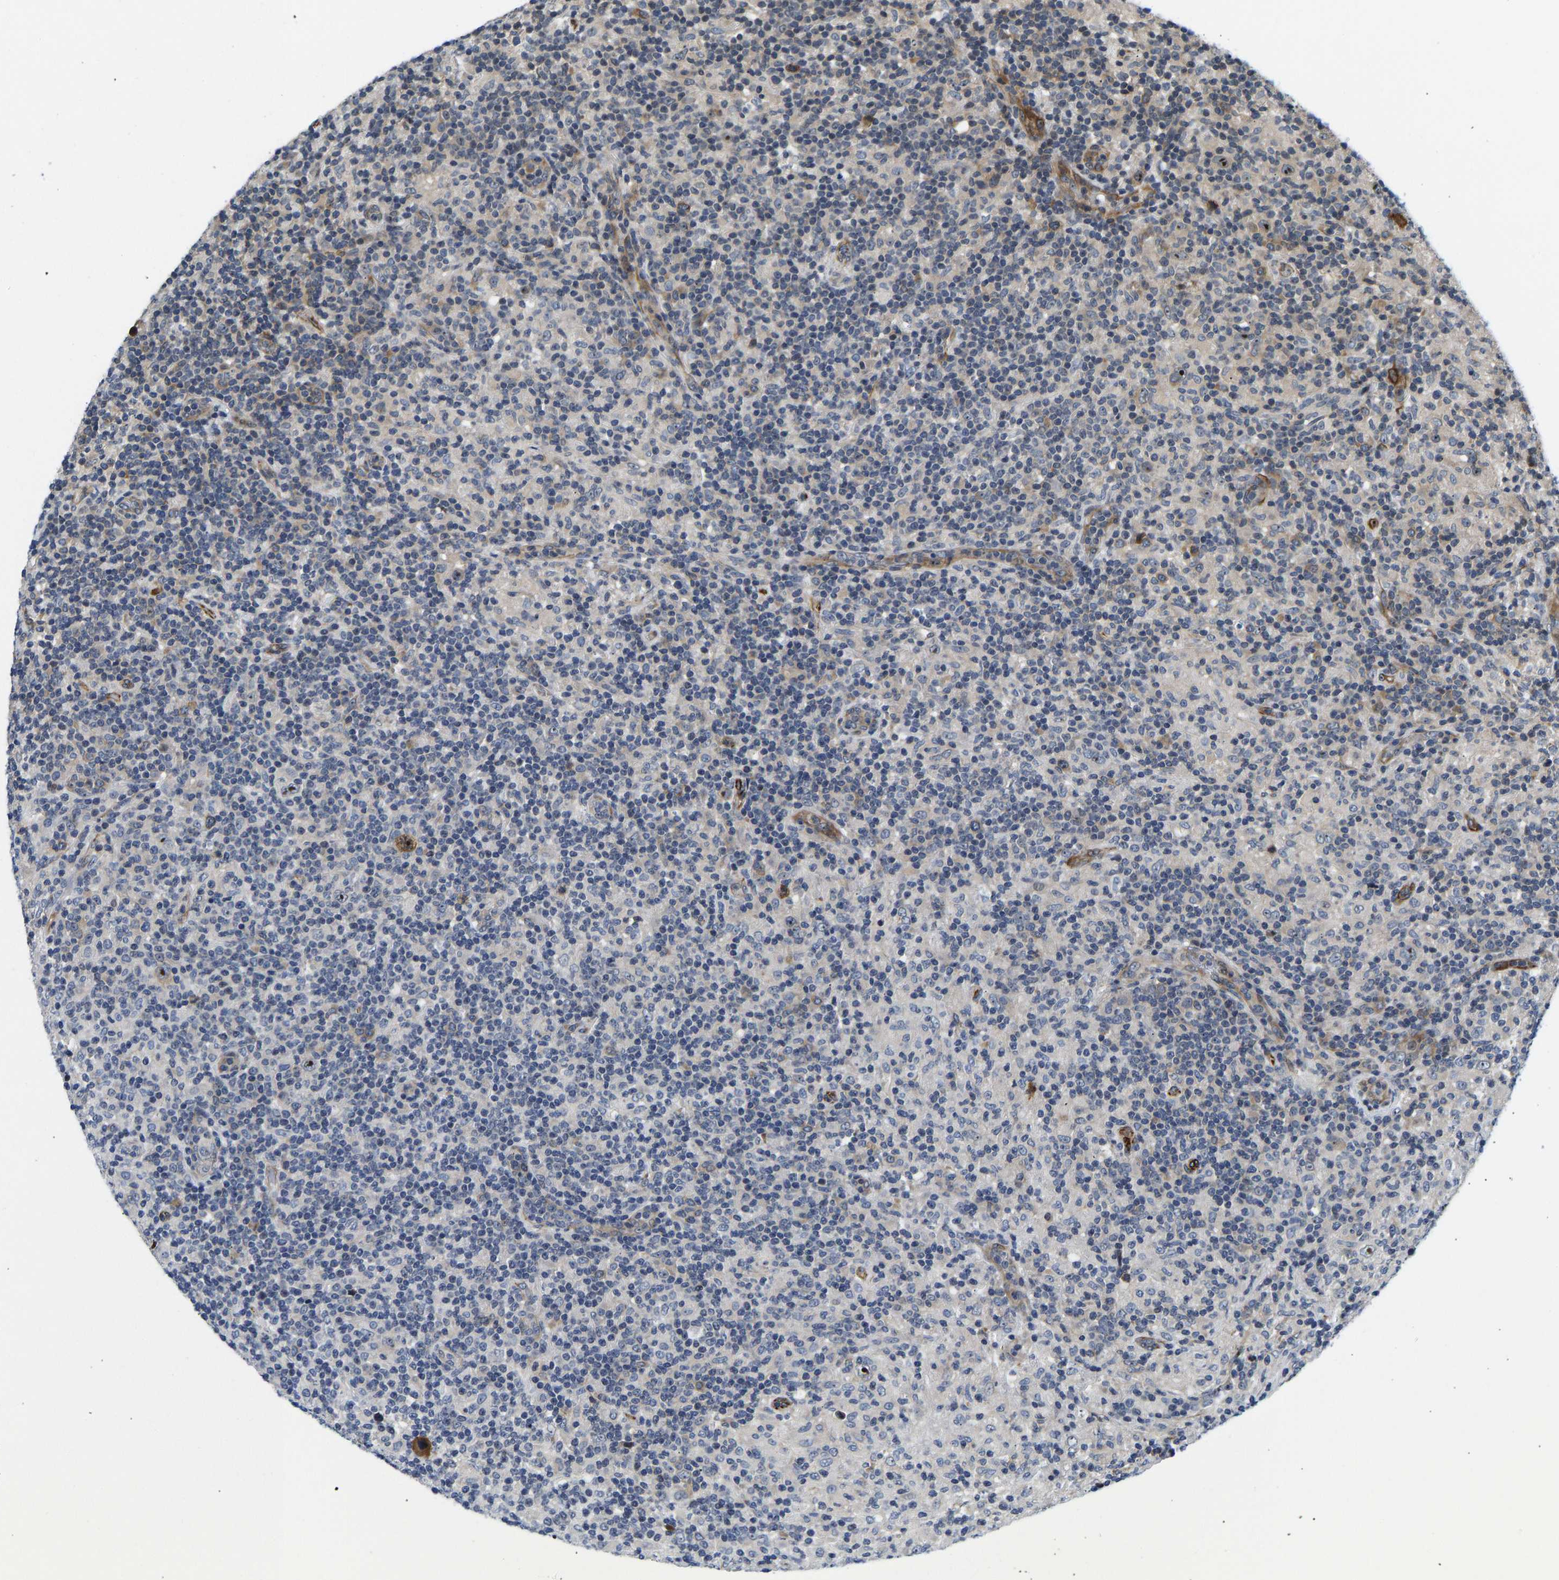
{"staining": {"intensity": "moderate", "quantity": "<25%", "location": "cytoplasmic/membranous,nuclear"}, "tissue": "lymphoma", "cell_type": "Tumor cells", "image_type": "cancer", "snomed": [{"axis": "morphology", "description": "Hodgkin's disease, NOS"}, {"axis": "topography", "description": "Lymph node"}], "caption": "Protein analysis of Hodgkin's disease tissue displays moderate cytoplasmic/membranous and nuclear staining in about <25% of tumor cells.", "gene": "RESF1", "patient": {"sex": "male", "age": 70}}